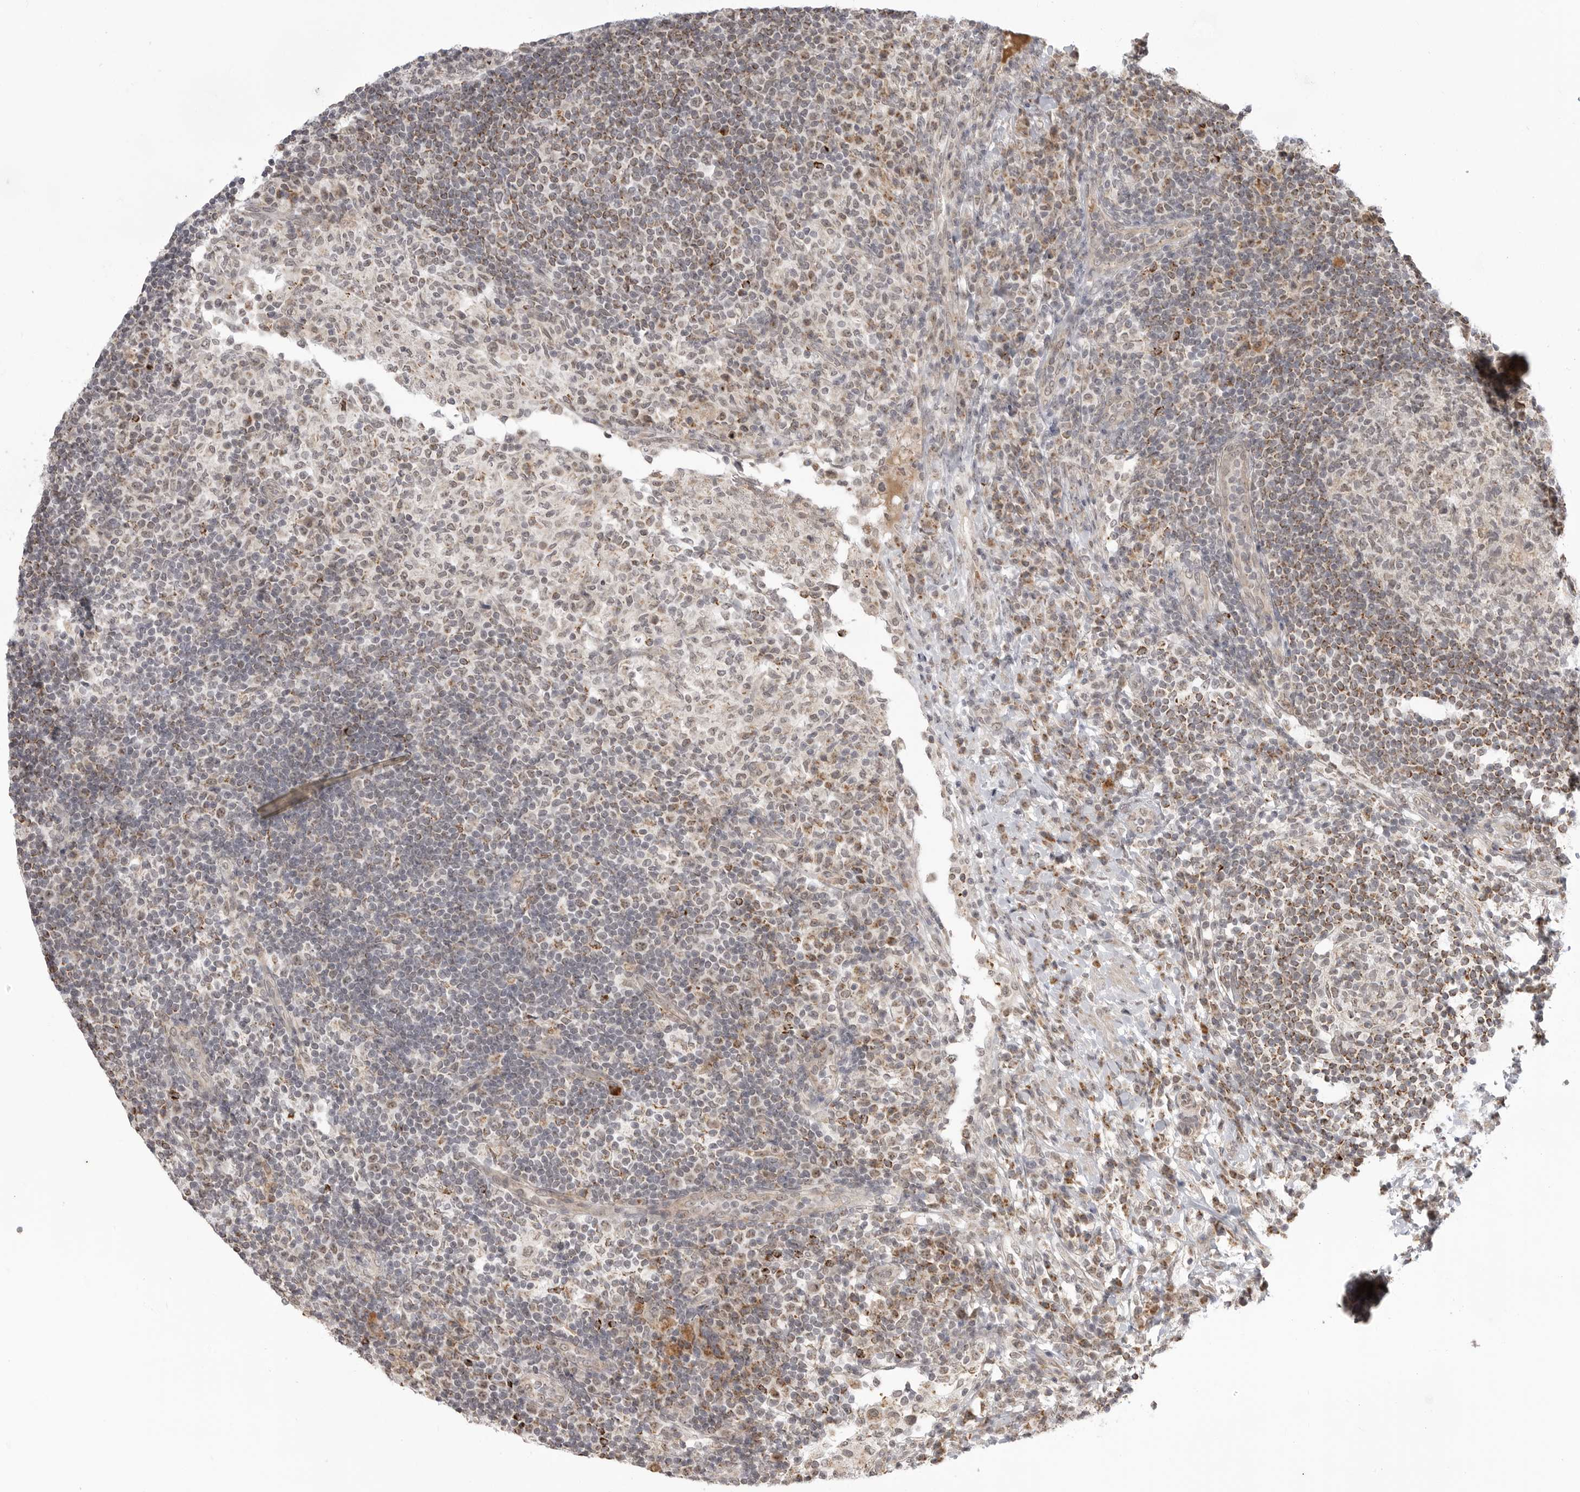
{"staining": {"intensity": "weak", "quantity": "<25%", "location": "cytoplasmic/membranous"}, "tissue": "lymph node", "cell_type": "Germinal center cells", "image_type": "normal", "snomed": [{"axis": "morphology", "description": "Normal tissue, NOS"}, {"axis": "topography", "description": "Lymph node"}], "caption": "The micrograph reveals no staining of germinal center cells in unremarkable lymph node.", "gene": "KALRN", "patient": {"sex": "female", "age": 53}}